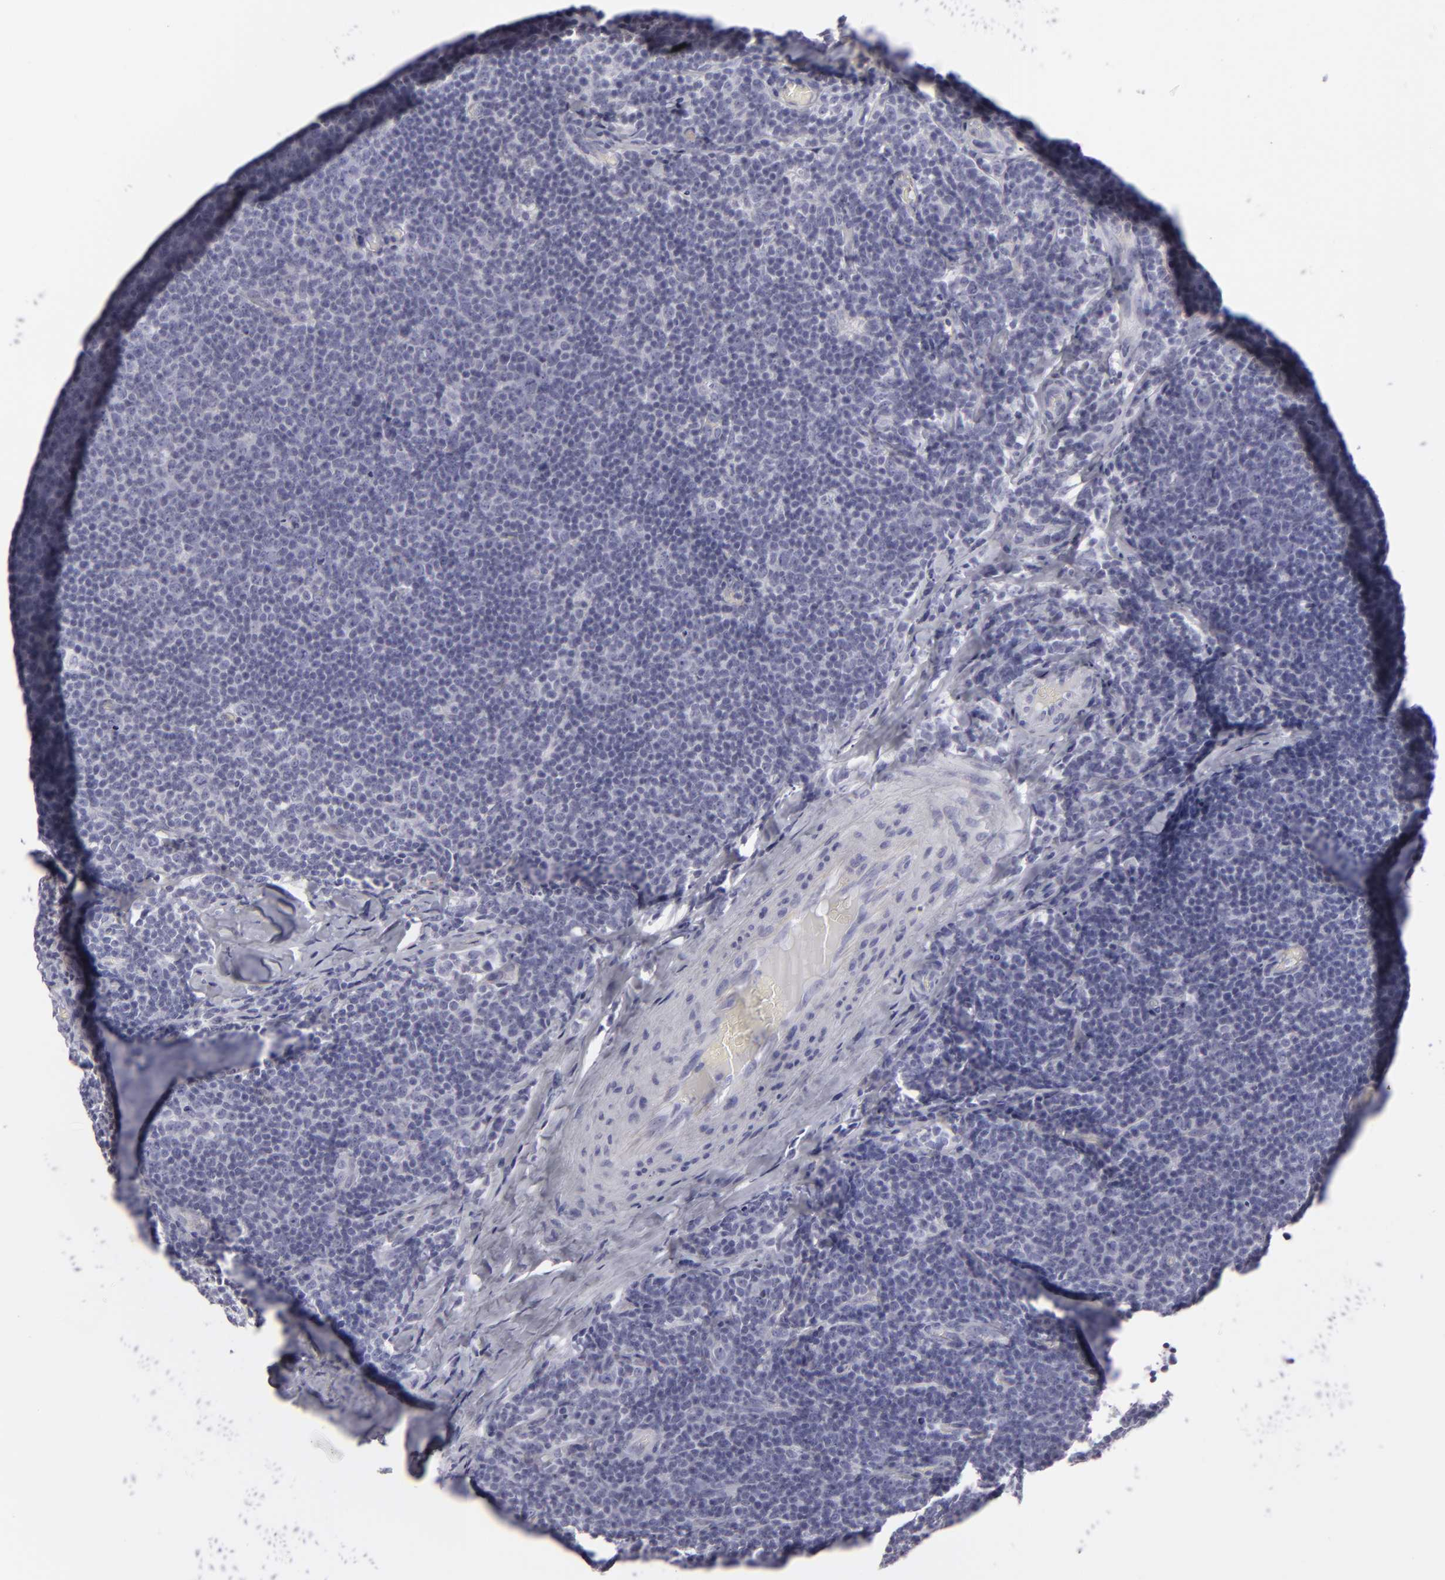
{"staining": {"intensity": "negative", "quantity": "none", "location": "none"}, "tissue": "lymphoma", "cell_type": "Tumor cells", "image_type": "cancer", "snomed": [{"axis": "morphology", "description": "Malignant lymphoma, non-Hodgkin's type, Low grade"}, {"axis": "topography", "description": "Lymph node"}], "caption": "Tumor cells show no significant protein expression in malignant lymphoma, non-Hodgkin's type (low-grade).", "gene": "JUP", "patient": {"sex": "male", "age": 74}}